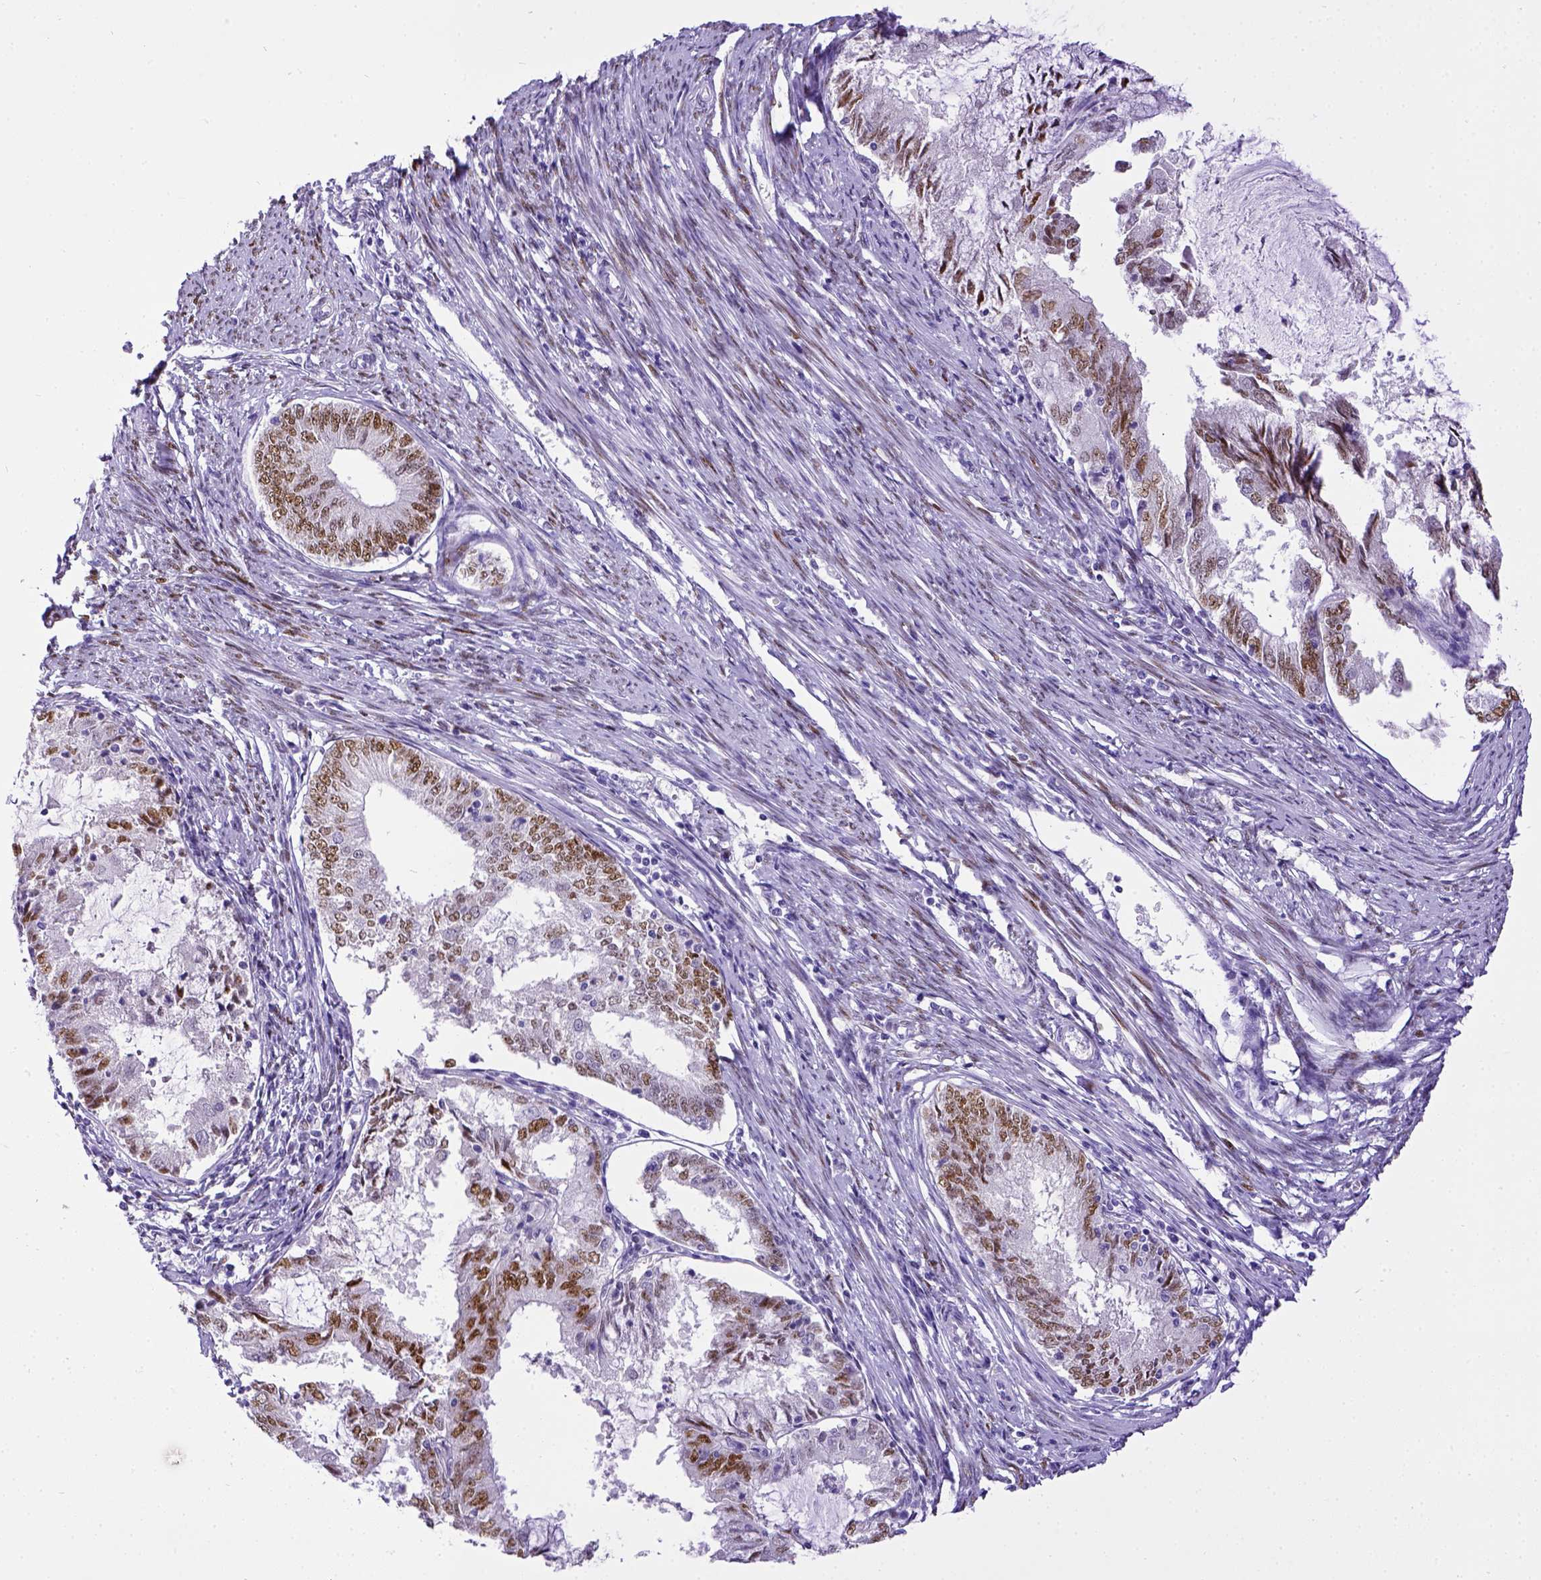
{"staining": {"intensity": "moderate", "quantity": "25%-75%", "location": "nuclear"}, "tissue": "endometrial cancer", "cell_type": "Tumor cells", "image_type": "cancer", "snomed": [{"axis": "morphology", "description": "Adenocarcinoma, NOS"}, {"axis": "topography", "description": "Endometrium"}], "caption": "Human endometrial adenocarcinoma stained with a brown dye exhibits moderate nuclear positive positivity in about 25%-75% of tumor cells.", "gene": "ESR1", "patient": {"sex": "female", "age": 57}}